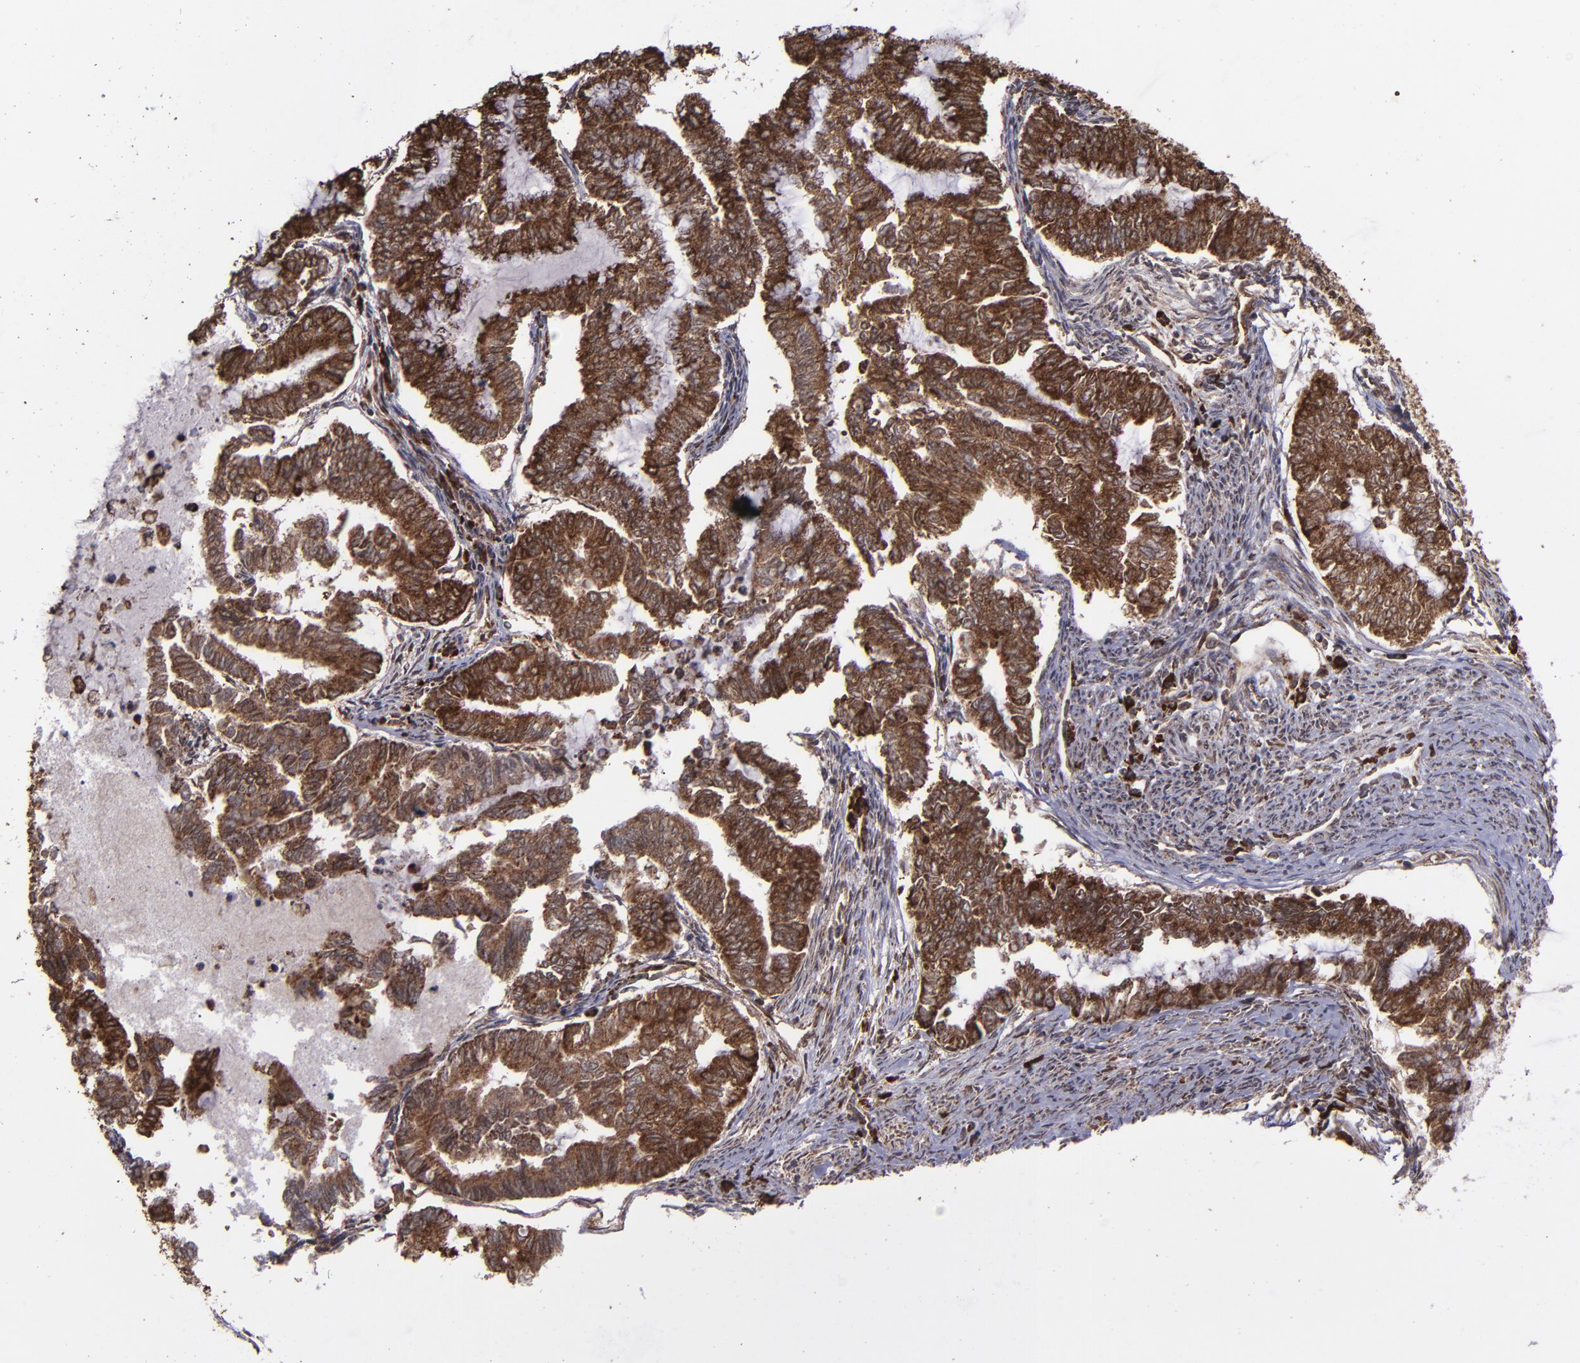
{"staining": {"intensity": "strong", "quantity": ">75%", "location": "cytoplasmic/membranous,nuclear"}, "tissue": "endometrial cancer", "cell_type": "Tumor cells", "image_type": "cancer", "snomed": [{"axis": "morphology", "description": "Adenocarcinoma, NOS"}, {"axis": "topography", "description": "Endometrium"}], "caption": "IHC photomicrograph of endometrial cancer stained for a protein (brown), which demonstrates high levels of strong cytoplasmic/membranous and nuclear staining in approximately >75% of tumor cells.", "gene": "EIF4ENIF1", "patient": {"sex": "female", "age": 79}}